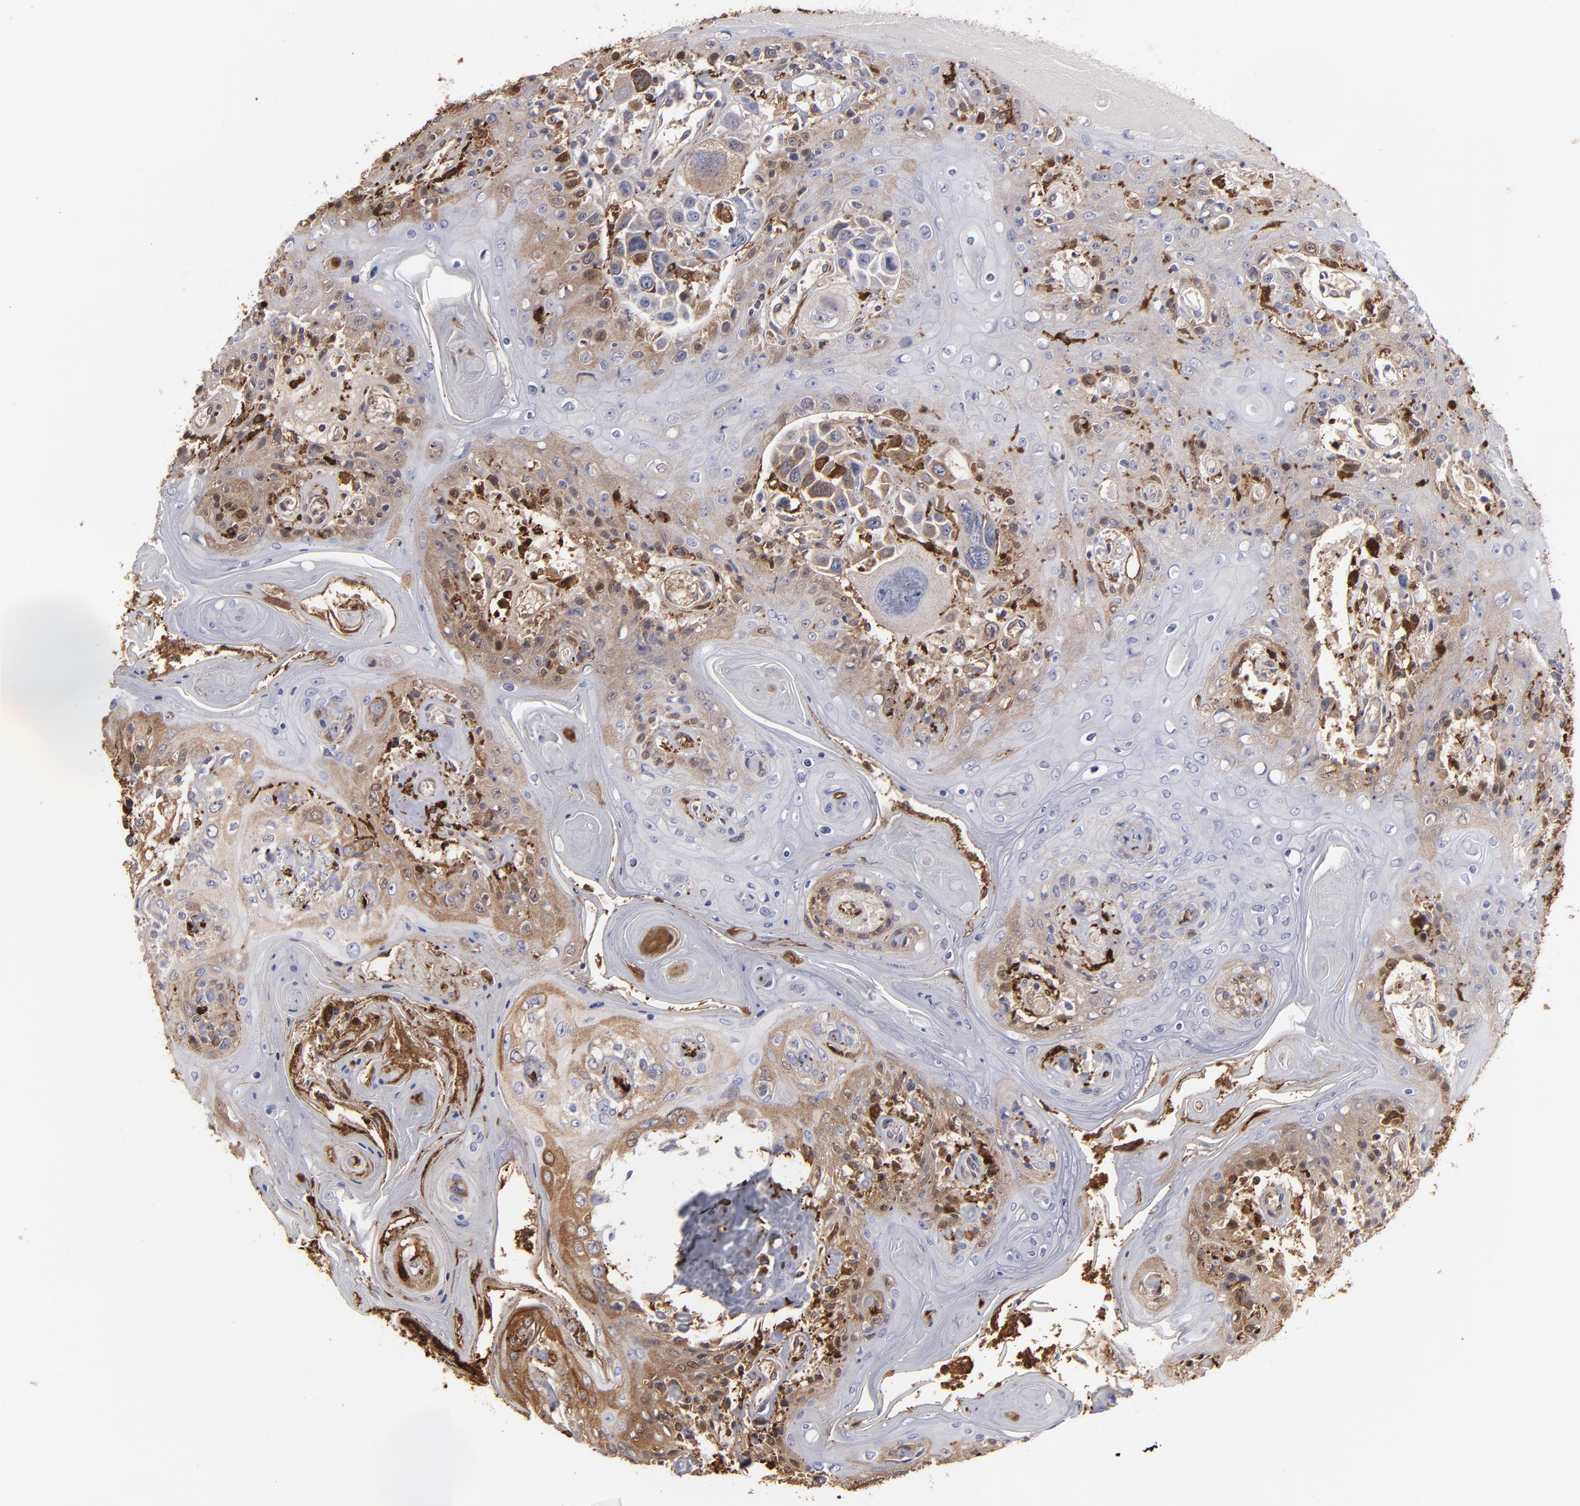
{"staining": {"intensity": "strong", "quantity": ">75%", "location": "cytoplasmic/membranous"}, "tissue": "head and neck cancer", "cell_type": "Tumor cells", "image_type": "cancer", "snomed": [{"axis": "morphology", "description": "Squamous cell carcinoma, NOS"}, {"axis": "topography", "description": "Oral tissue"}, {"axis": "topography", "description": "Head-Neck"}], "caption": "A high amount of strong cytoplasmic/membranous positivity is appreciated in approximately >75% of tumor cells in head and neck squamous cell carcinoma tissue.", "gene": "ODC1", "patient": {"sex": "female", "age": 76}}